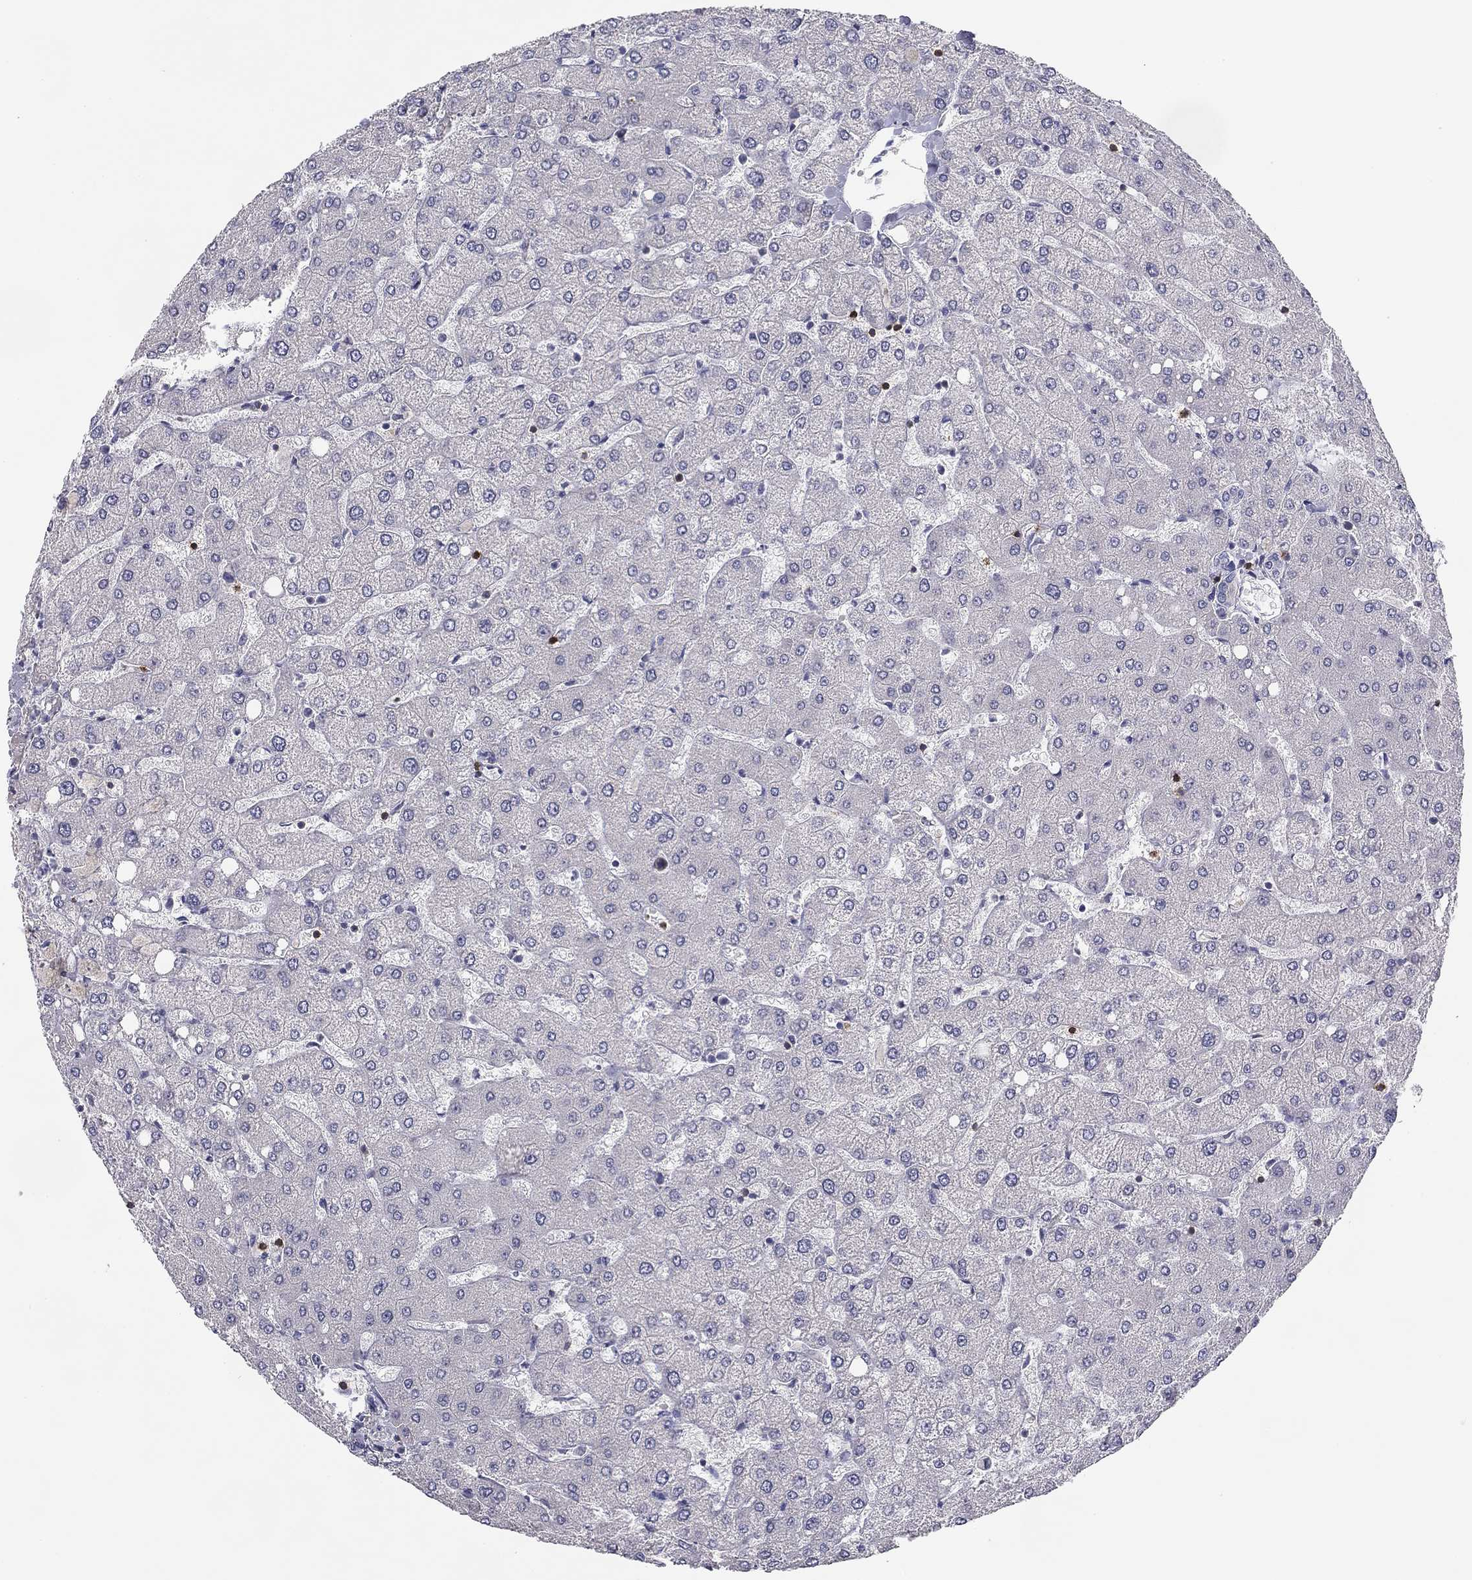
{"staining": {"intensity": "negative", "quantity": "none", "location": "none"}, "tissue": "liver", "cell_type": "Cholangiocytes", "image_type": "normal", "snomed": [{"axis": "morphology", "description": "Normal tissue, NOS"}, {"axis": "topography", "description": "Liver"}], "caption": "High magnification brightfield microscopy of normal liver stained with DAB (3,3'-diaminobenzidine) (brown) and counterstained with hematoxylin (blue): cholangiocytes show no significant staining.", "gene": "TRAT1", "patient": {"sex": "female", "age": 54}}